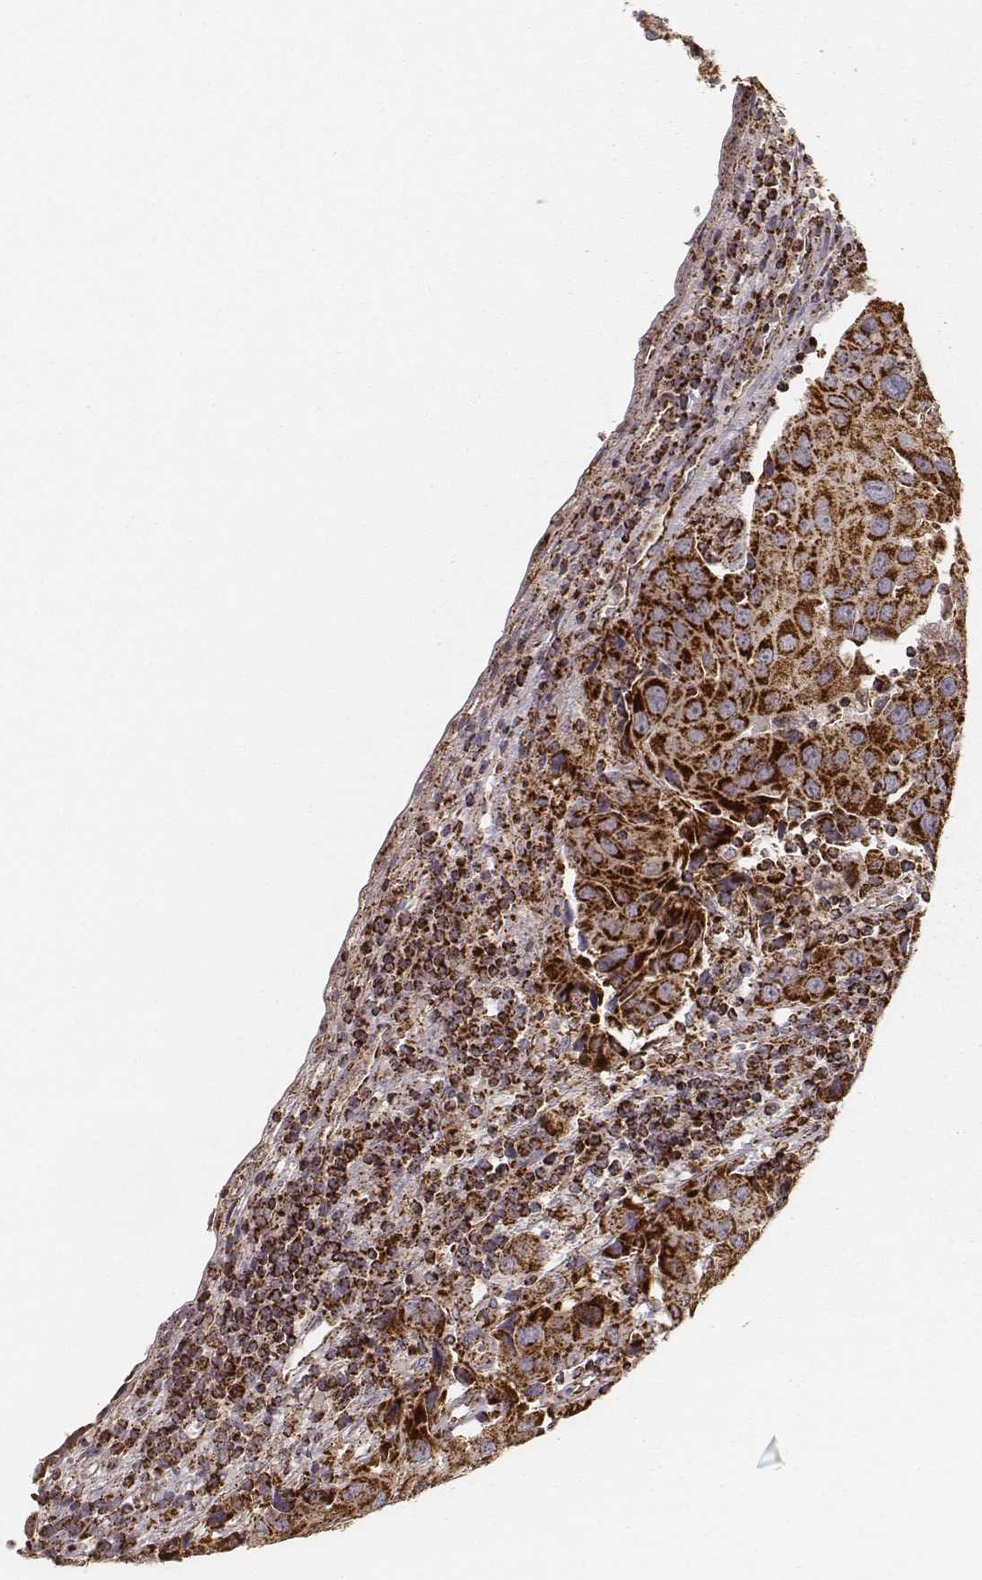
{"staining": {"intensity": "strong", "quantity": ">75%", "location": "cytoplasmic/membranous"}, "tissue": "urothelial cancer", "cell_type": "Tumor cells", "image_type": "cancer", "snomed": [{"axis": "morphology", "description": "Urothelial carcinoma, High grade"}, {"axis": "topography", "description": "Urinary bladder"}], "caption": "Urothelial cancer tissue demonstrates strong cytoplasmic/membranous expression in about >75% of tumor cells The staining is performed using DAB brown chromogen to label protein expression. The nuclei are counter-stained blue using hematoxylin.", "gene": "CS", "patient": {"sex": "female", "age": 85}}